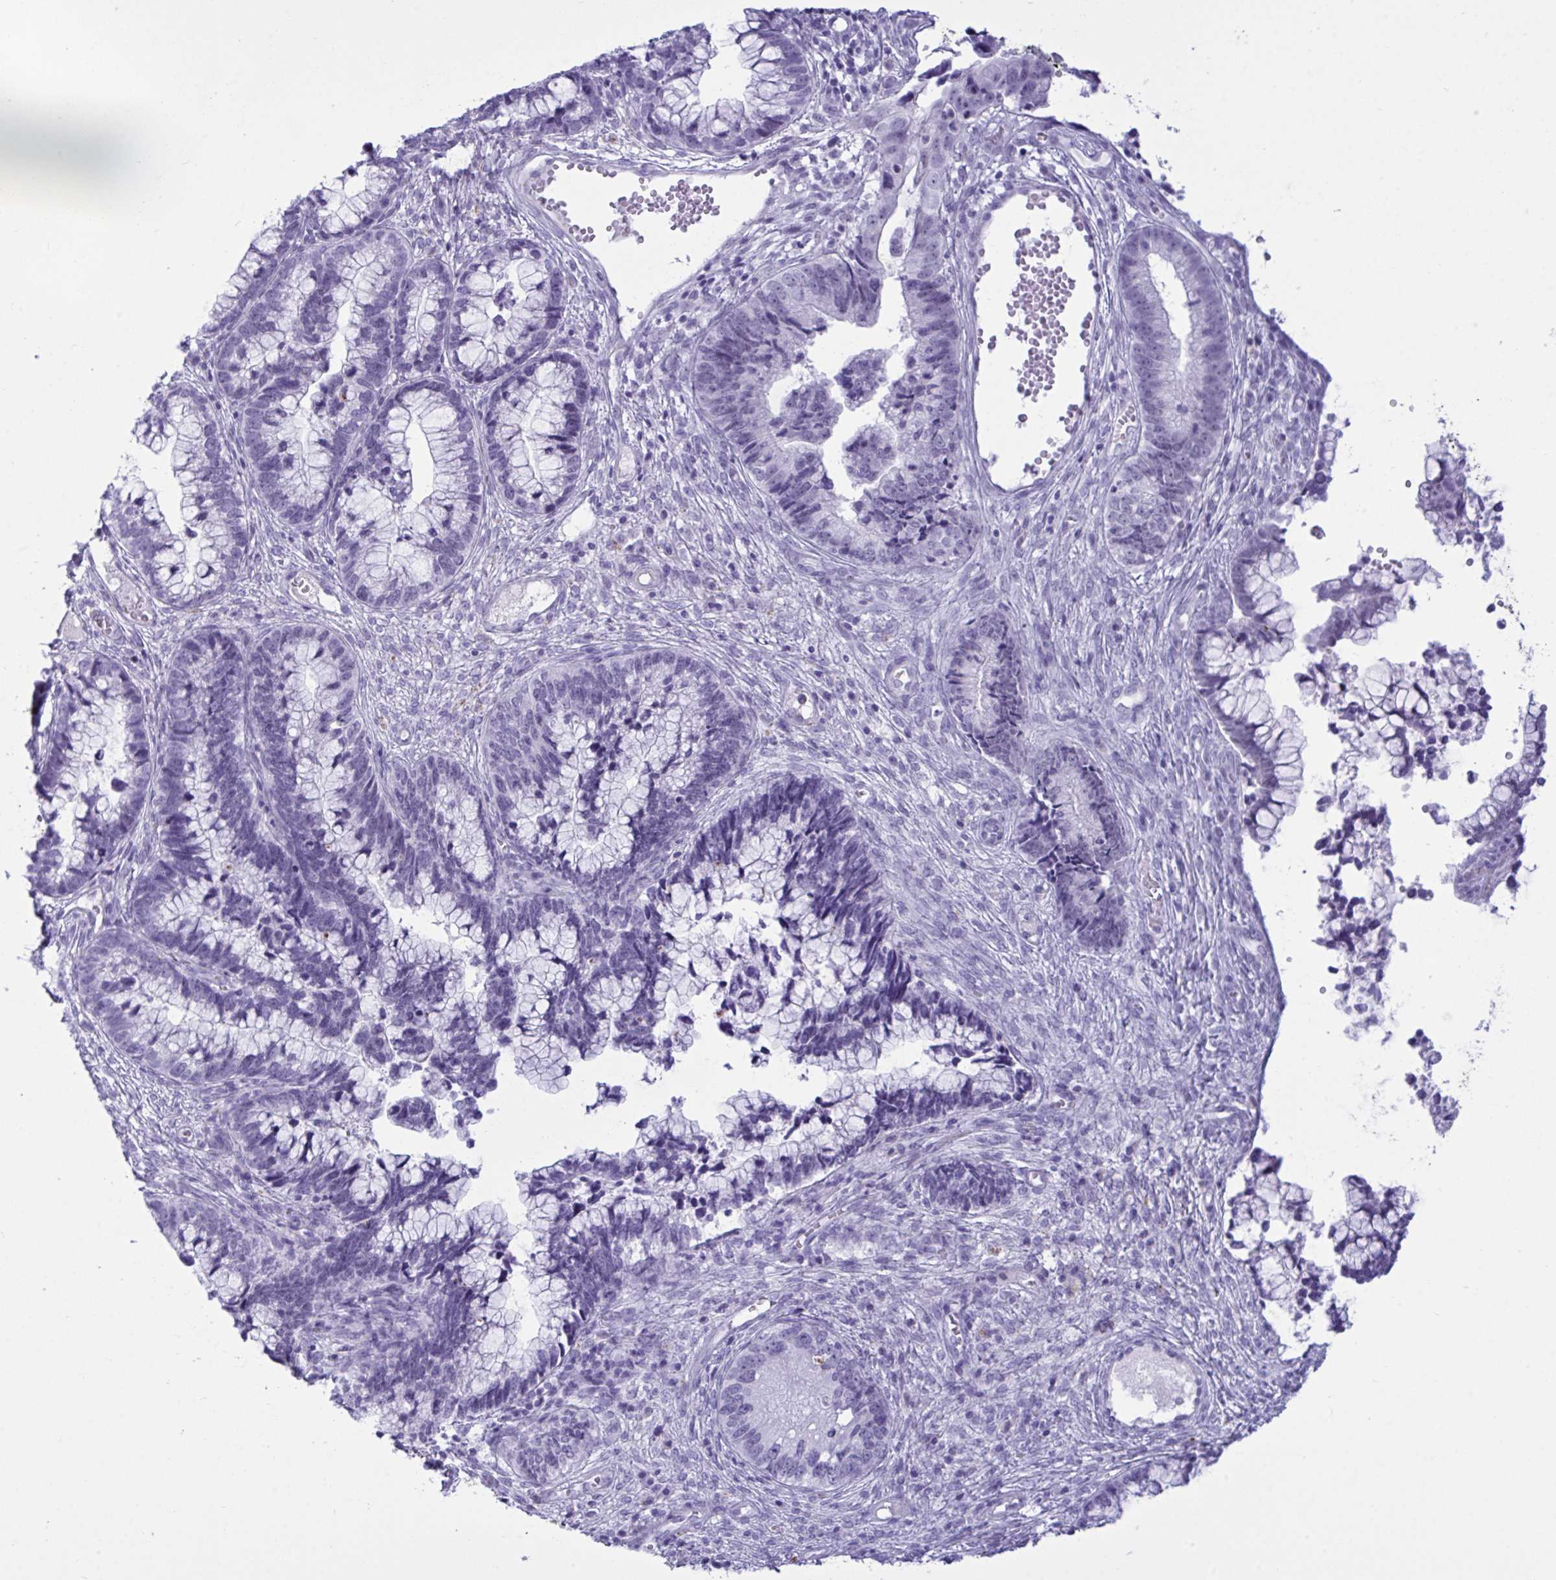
{"staining": {"intensity": "negative", "quantity": "none", "location": "none"}, "tissue": "cervical cancer", "cell_type": "Tumor cells", "image_type": "cancer", "snomed": [{"axis": "morphology", "description": "Adenocarcinoma, NOS"}, {"axis": "topography", "description": "Cervix"}], "caption": "This image is of cervical adenocarcinoma stained with IHC to label a protein in brown with the nuclei are counter-stained blue. There is no positivity in tumor cells.", "gene": "ELN", "patient": {"sex": "female", "age": 44}}